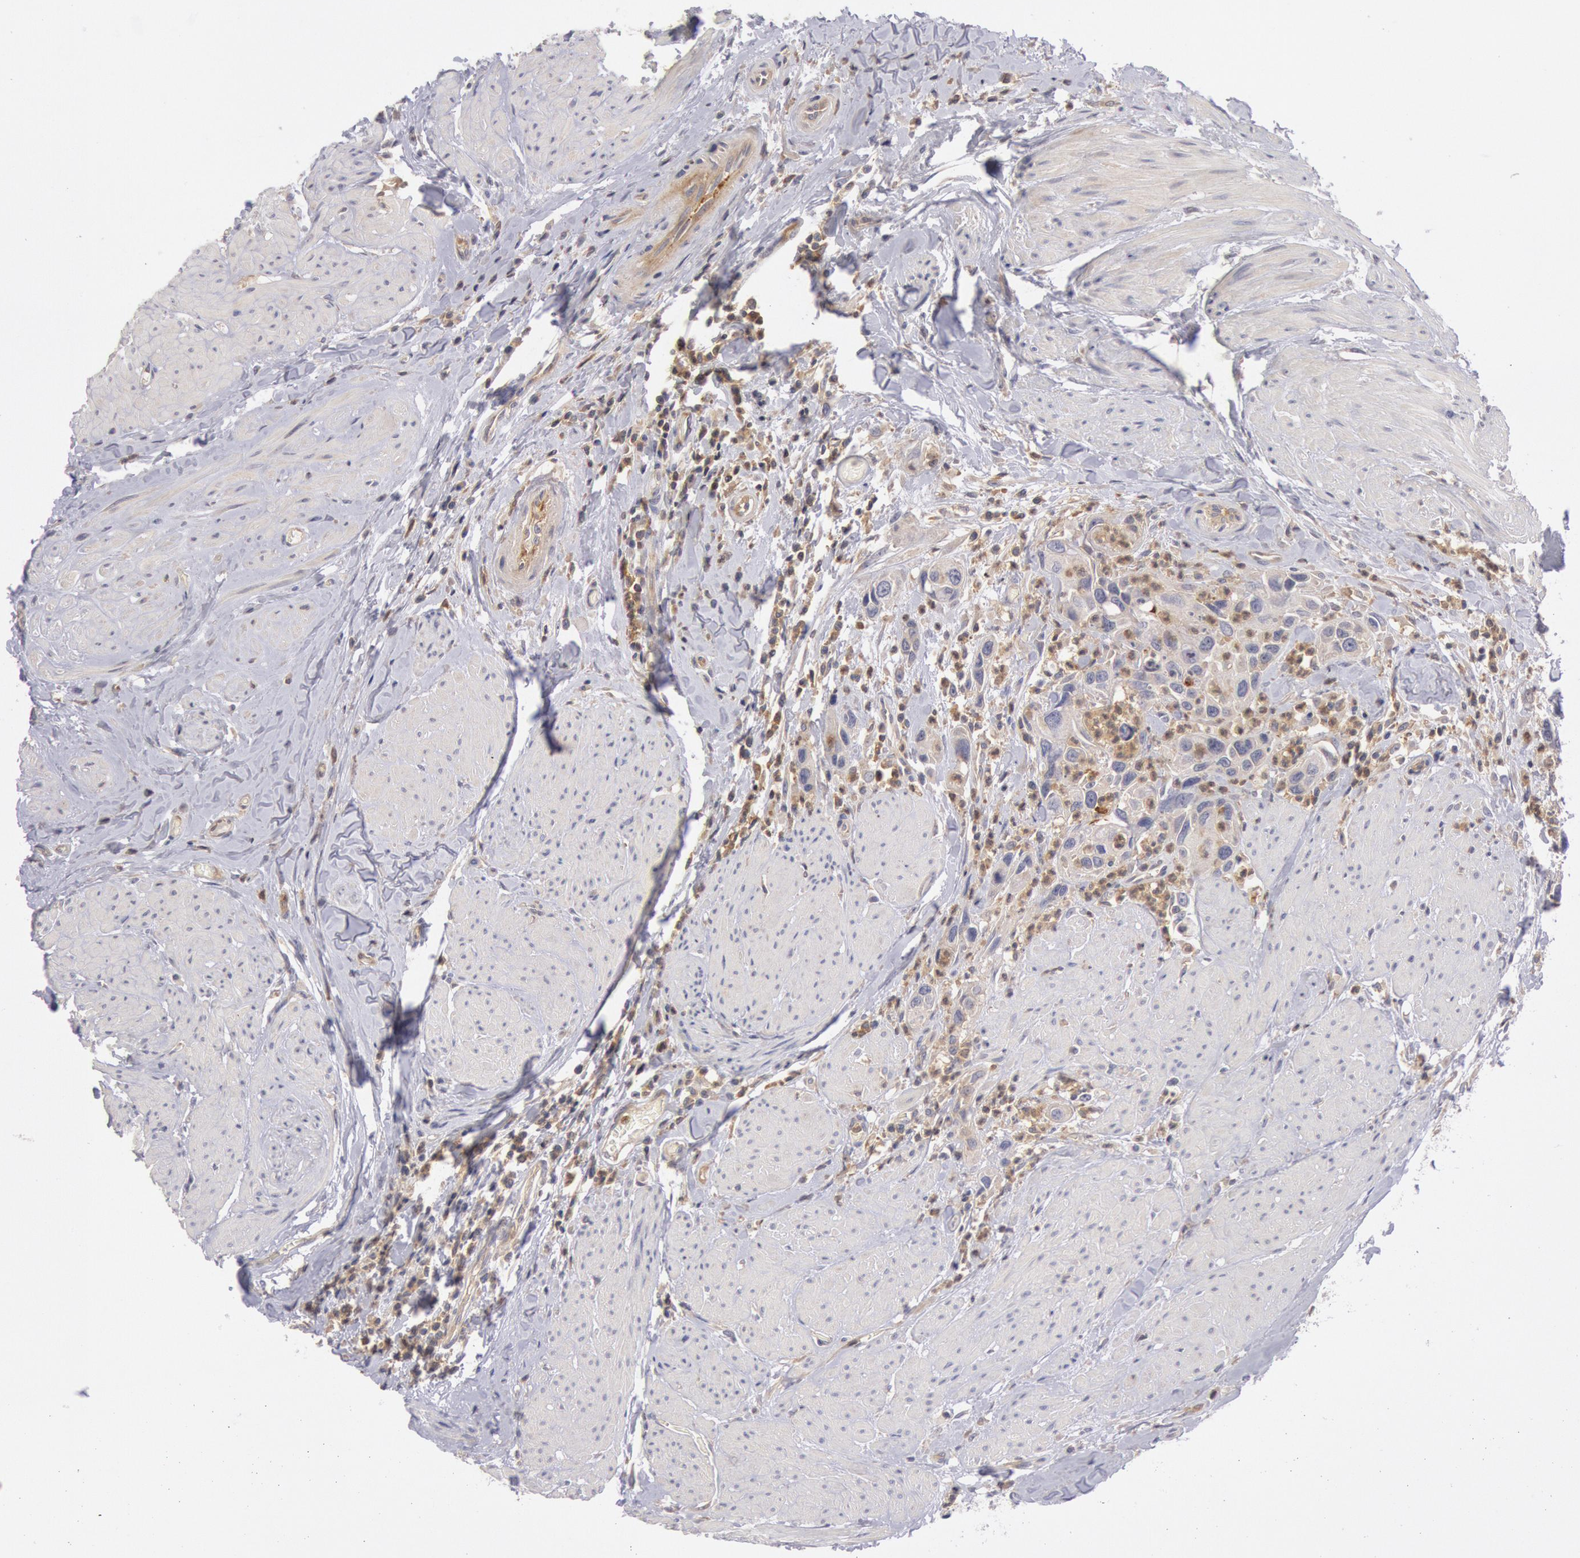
{"staining": {"intensity": "negative", "quantity": "none", "location": "none"}, "tissue": "urothelial cancer", "cell_type": "Tumor cells", "image_type": "cancer", "snomed": [{"axis": "morphology", "description": "Urothelial carcinoma, High grade"}, {"axis": "topography", "description": "Urinary bladder"}], "caption": "Tumor cells are negative for brown protein staining in high-grade urothelial carcinoma. Brightfield microscopy of immunohistochemistry stained with DAB (brown) and hematoxylin (blue), captured at high magnification.", "gene": "PIK3R1", "patient": {"sex": "male", "age": 66}}